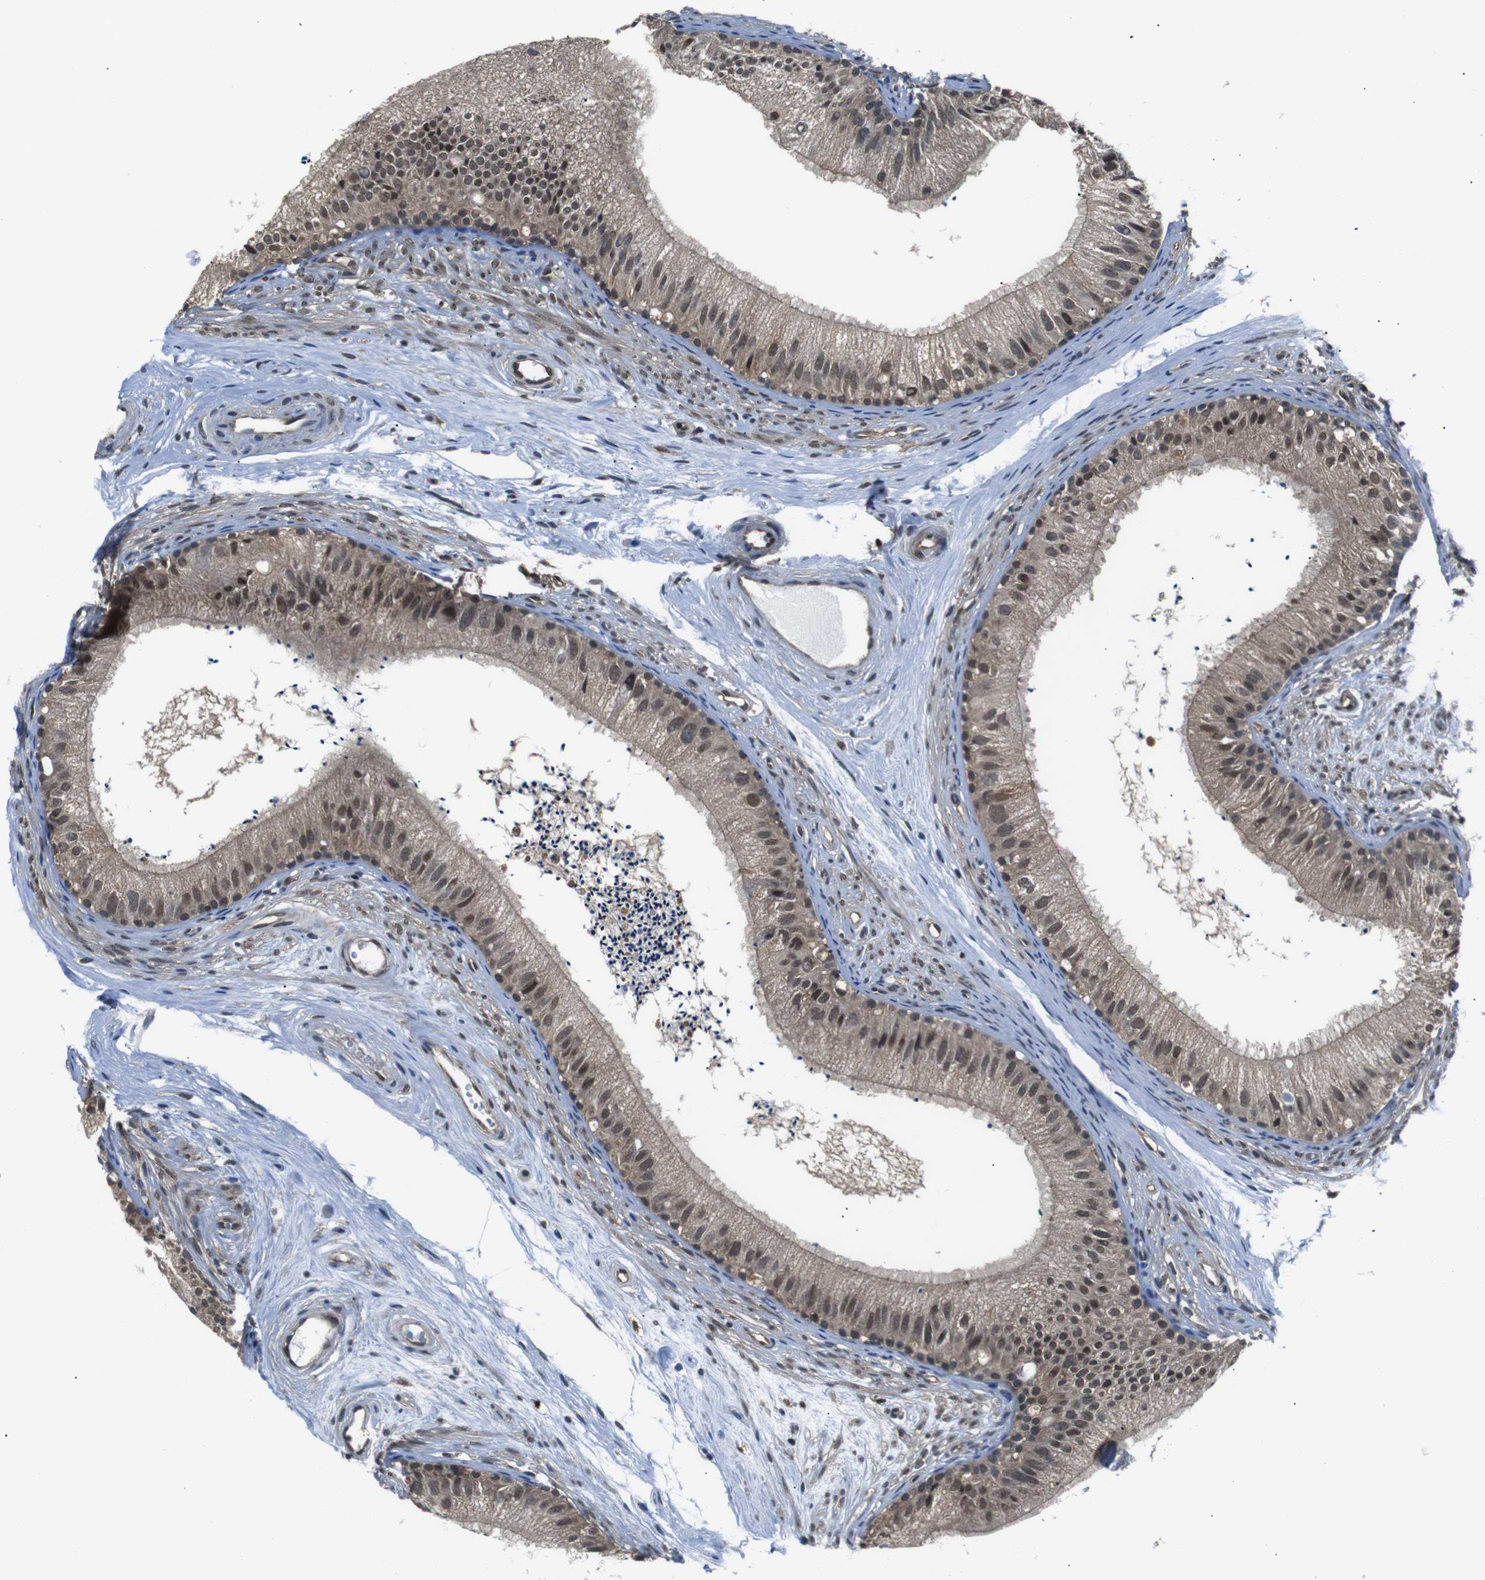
{"staining": {"intensity": "moderate", "quantity": ">75%", "location": "cytoplasmic/membranous,nuclear"}, "tissue": "epididymis", "cell_type": "Glandular cells", "image_type": "normal", "snomed": [{"axis": "morphology", "description": "Normal tissue, NOS"}, {"axis": "topography", "description": "Epididymis"}], "caption": "Immunohistochemical staining of normal epididymis displays medium levels of moderate cytoplasmic/membranous,nuclear staining in approximately >75% of glandular cells. (IHC, brightfield microscopy, high magnification).", "gene": "UBXN1", "patient": {"sex": "male", "age": 56}}